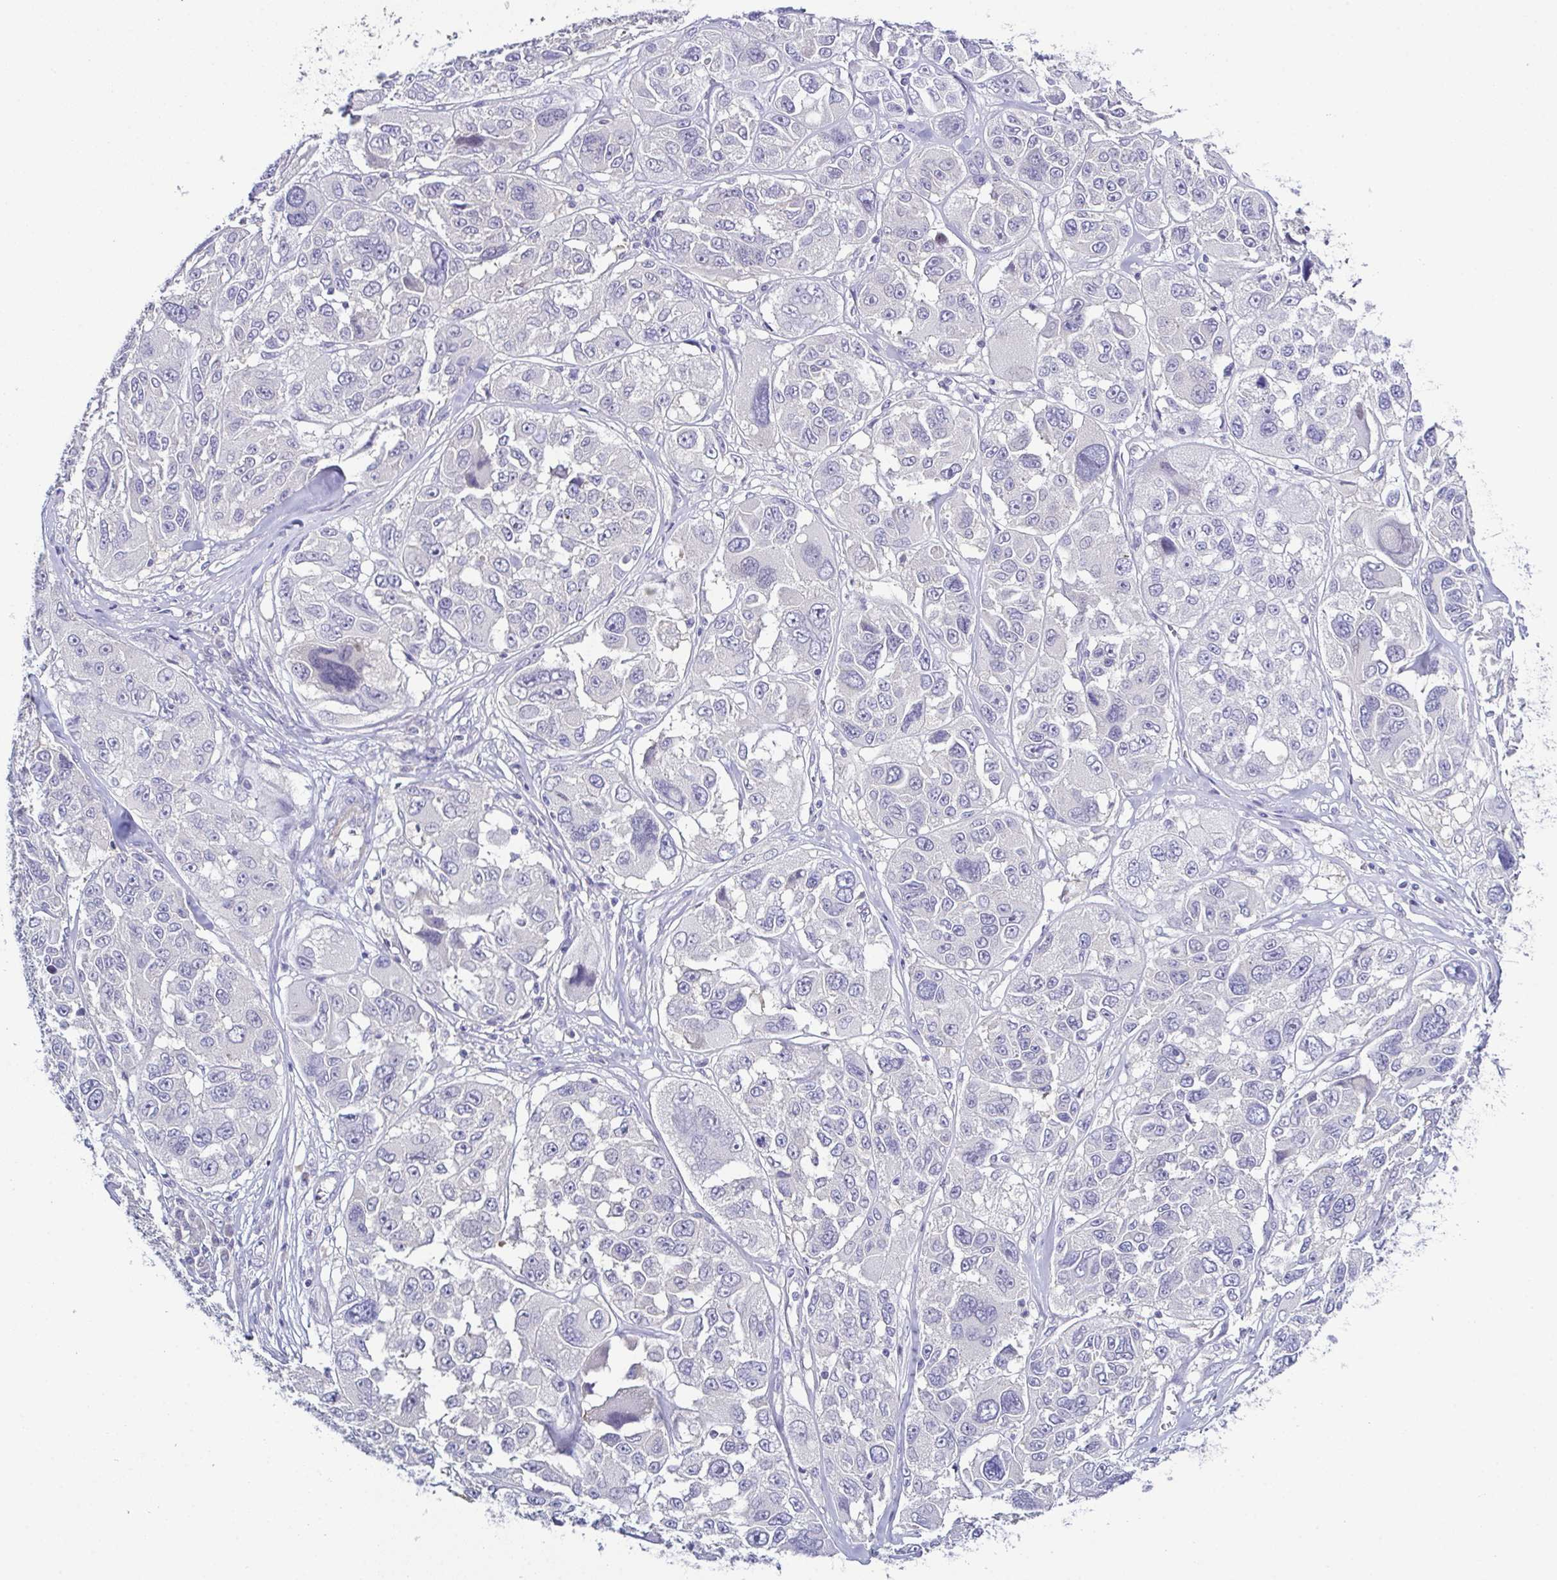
{"staining": {"intensity": "negative", "quantity": "none", "location": "none"}, "tissue": "melanoma", "cell_type": "Tumor cells", "image_type": "cancer", "snomed": [{"axis": "morphology", "description": "Malignant melanoma, NOS"}, {"axis": "topography", "description": "Skin"}], "caption": "This is a histopathology image of immunohistochemistry staining of melanoma, which shows no positivity in tumor cells. (IHC, brightfield microscopy, high magnification).", "gene": "CFAP97D1", "patient": {"sex": "female", "age": 66}}